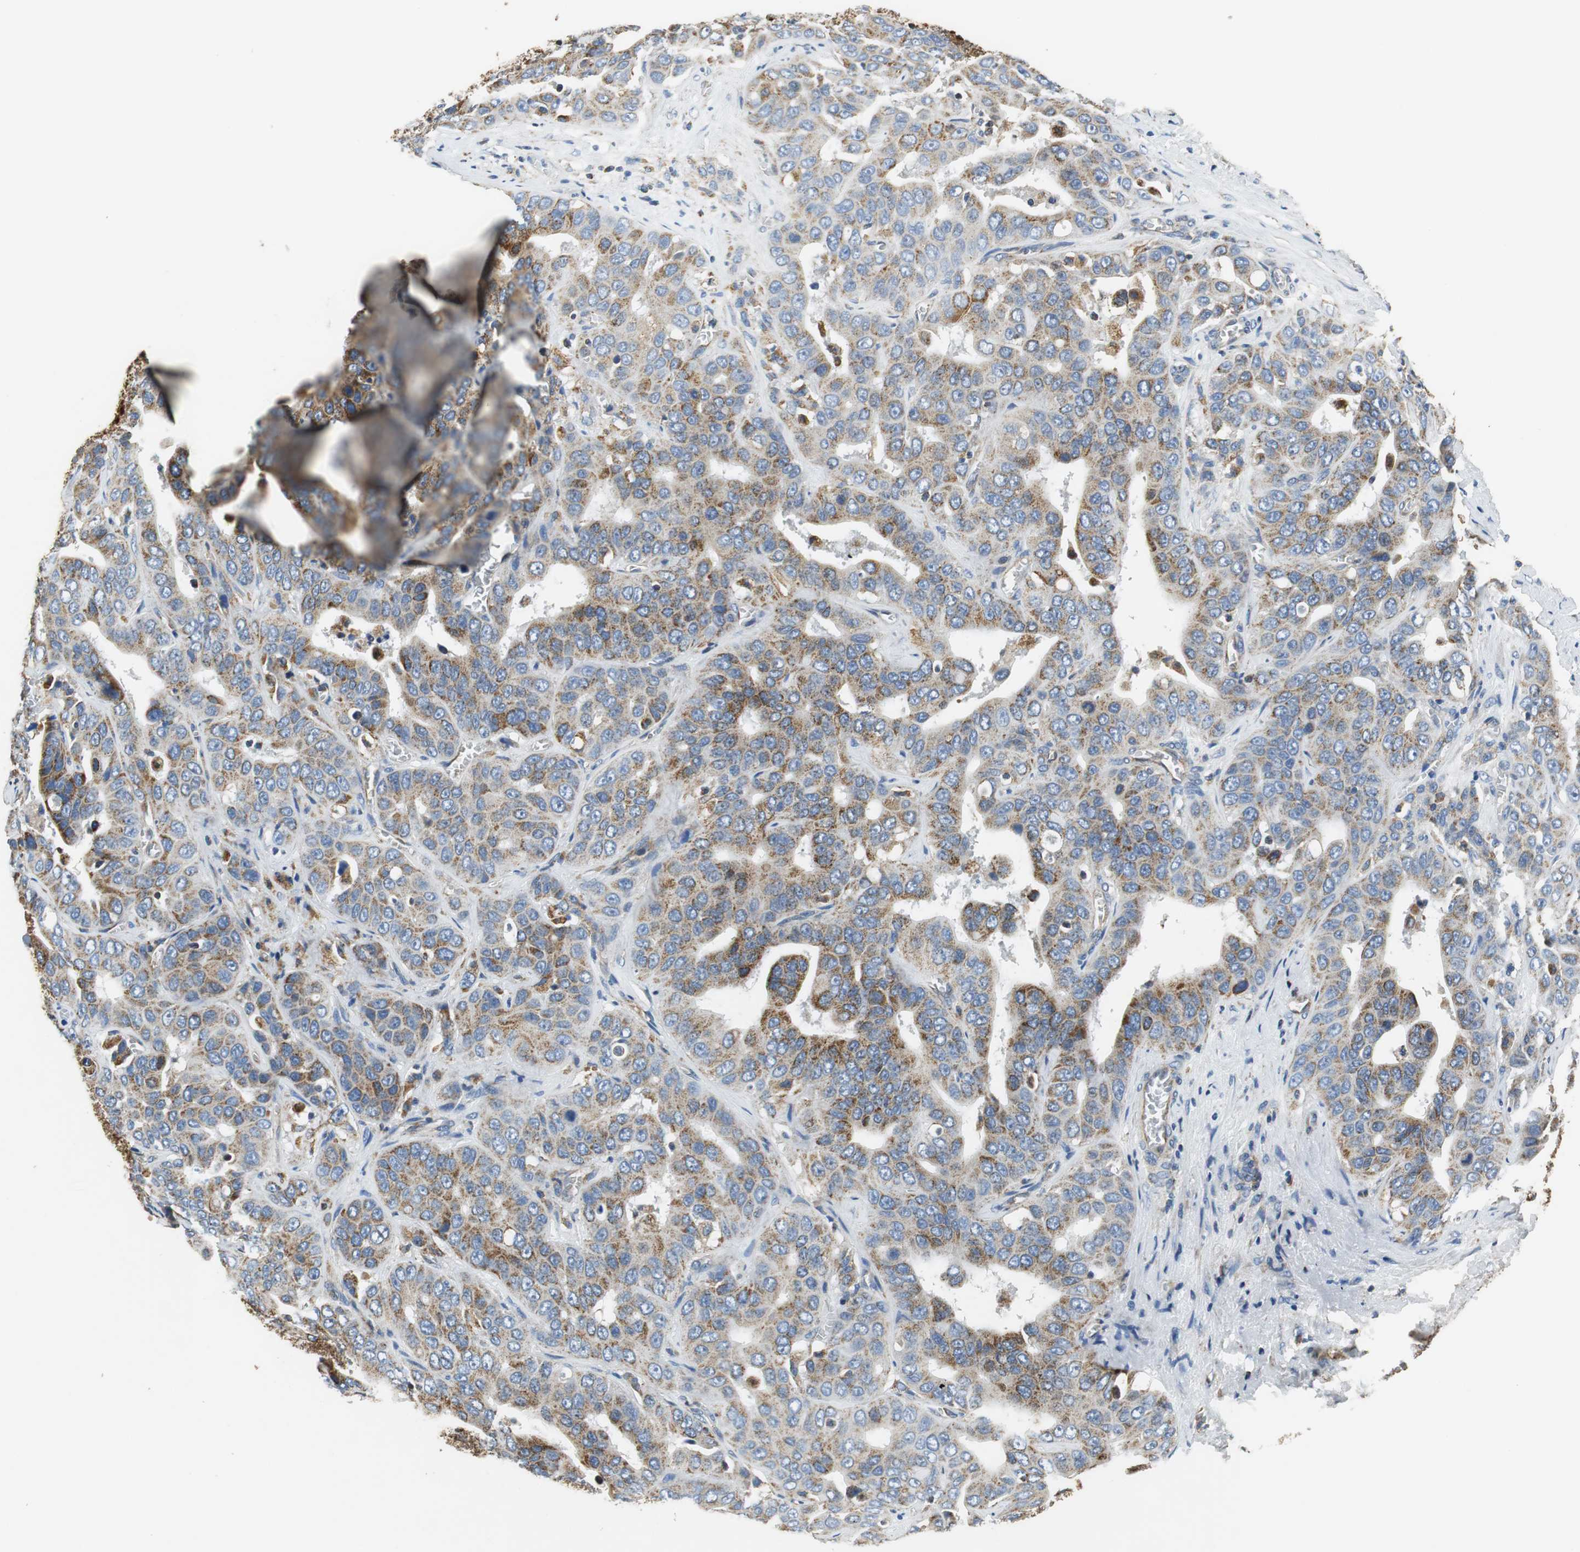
{"staining": {"intensity": "moderate", "quantity": ">75%", "location": "cytoplasmic/membranous"}, "tissue": "liver cancer", "cell_type": "Tumor cells", "image_type": "cancer", "snomed": [{"axis": "morphology", "description": "Cholangiocarcinoma"}, {"axis": "topography", "description": "Liver"}], "caption": "A micrograph of liver cancer stained for a protein demonstrates moderate cytoplasmic/membranous brown staining in tumor cells.", "gene": "GSTK1", "patient": {"sex": "female", "age": 52}}